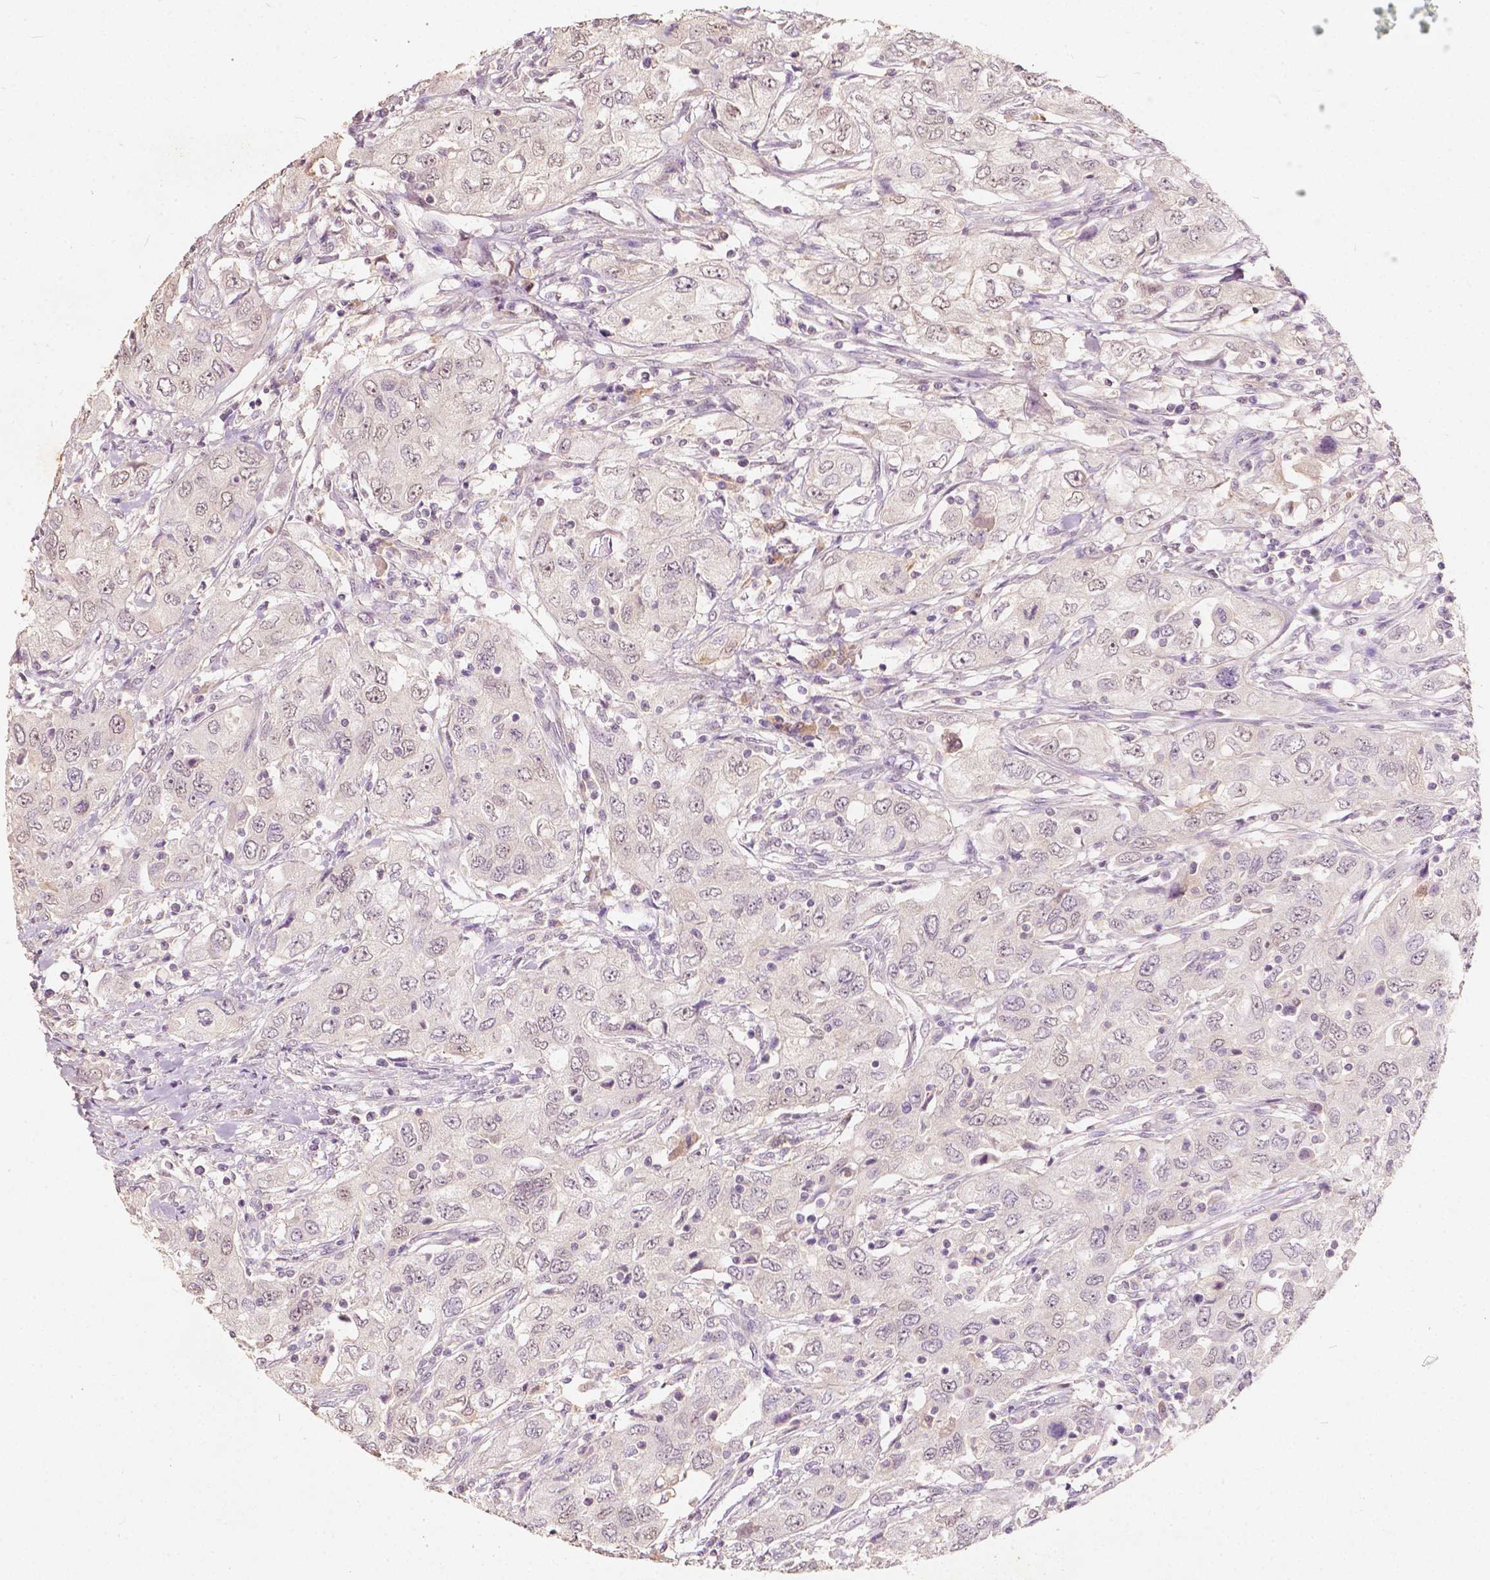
{"staining": {"intensity": "weak", "quantity": "<25%", "location": "nuclear"}, "tissue": "urothelial cancer", "cell_type": "Tumor cells", "image_type": "cancer", "snomed": [{"axis": "morphology", "description": "Urothelial carcinoma, High grade"}, {"axis": "topography", "description": "Urinary bladder"}], "caption": "This is an IHC photomicrograph of high-grade urothelial carcinoma. There is no staining in tumor cells.", "gene": "SOX15", "patient": {"sex": "male", "age": 76}}